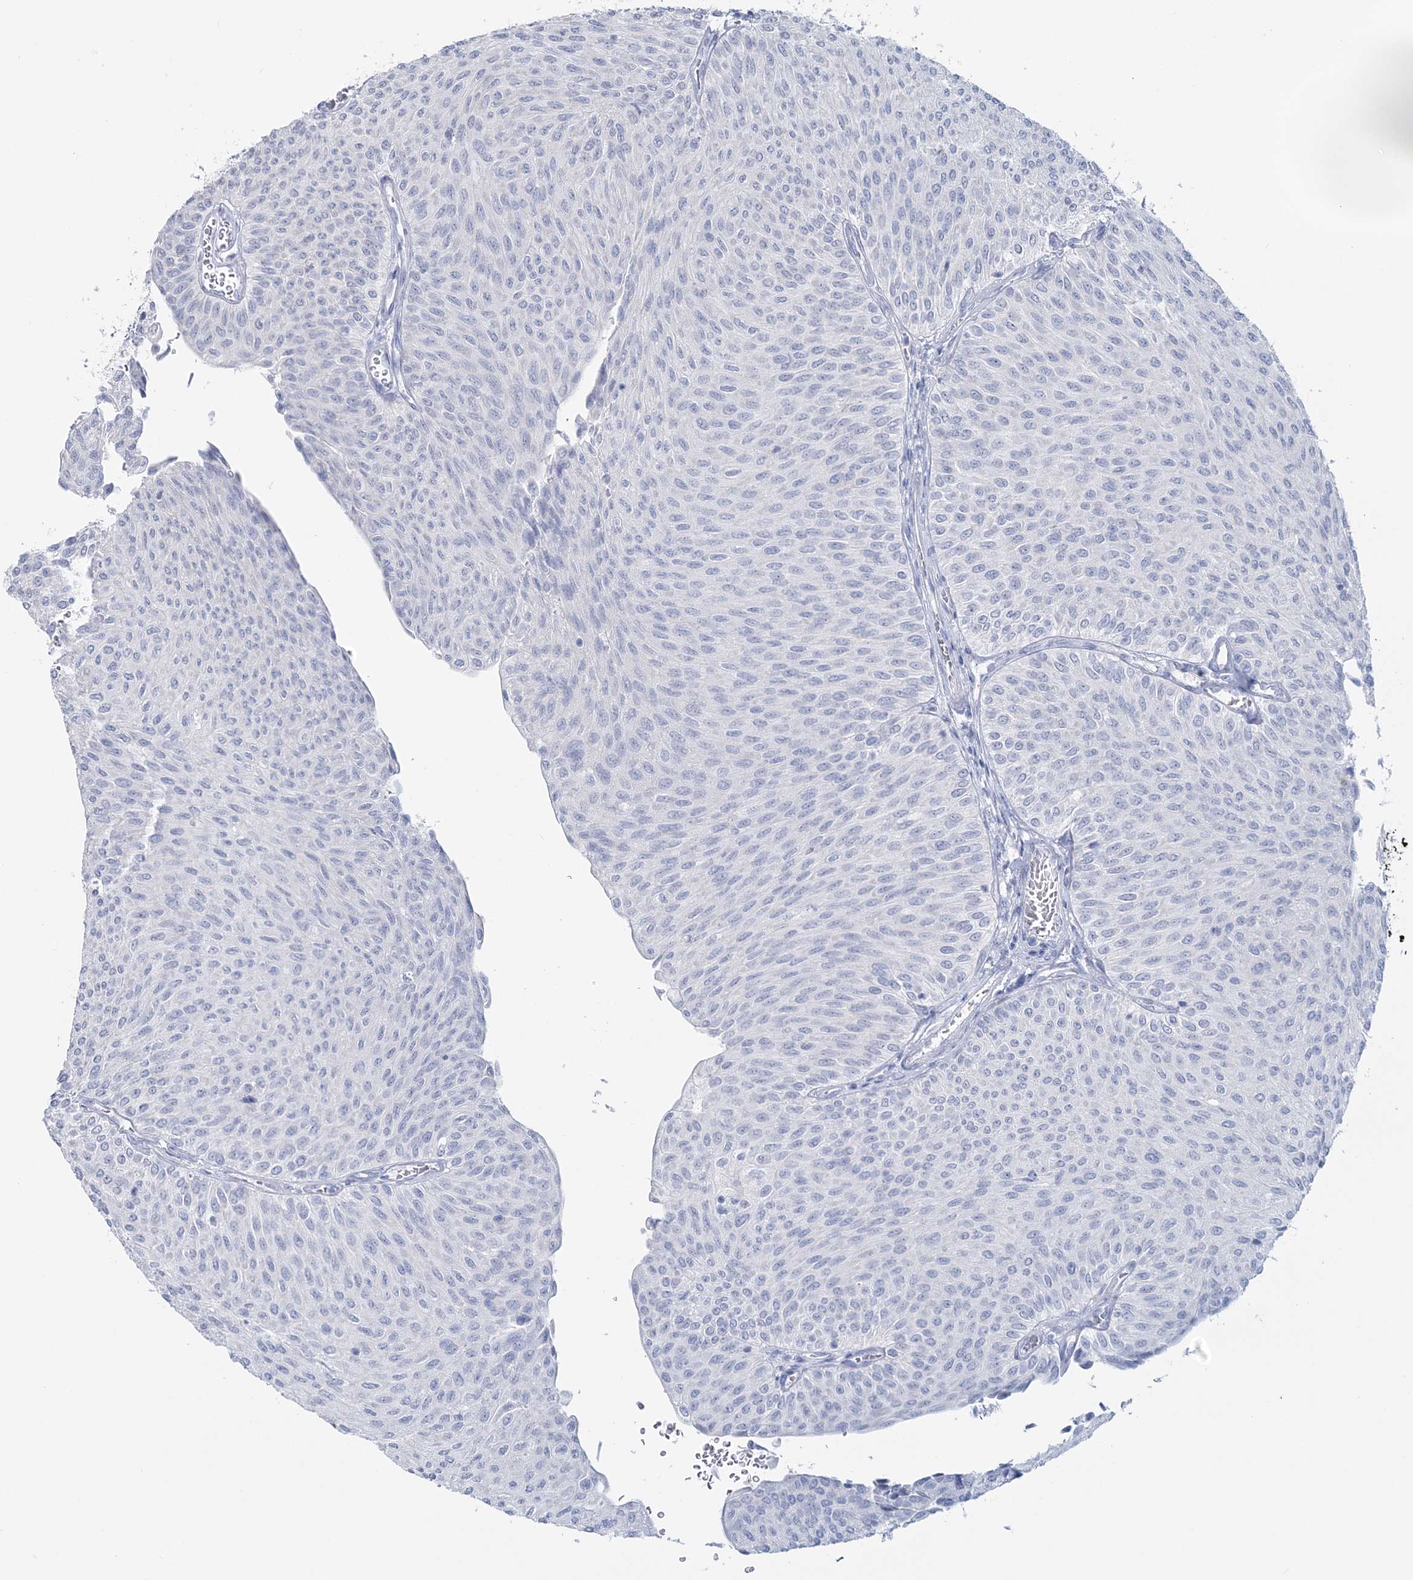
{"staining": {"intensity": "negative", "quantity": "none", "location": "none"}, "tissue": "urothelial cancer", "cell_type": "Tumor cells", "image_type": "cancer", "snomed": [{"axis": "morphology", "description": "Urothelial carcinoma, Low grade"}, {"axis": "topography", "description": "Urinary bladder"}], "caption": "Tumor cells are negative for brown protein staining in urothelial carcinoma (low-grade). (Brightfield microscopy of DAB (3,3'-diaminobenzidine) immunohistochemistry (IHC) at high magnification).", "gene": "CYP3A4", "patient": {"sex": "male", "age": 78}}